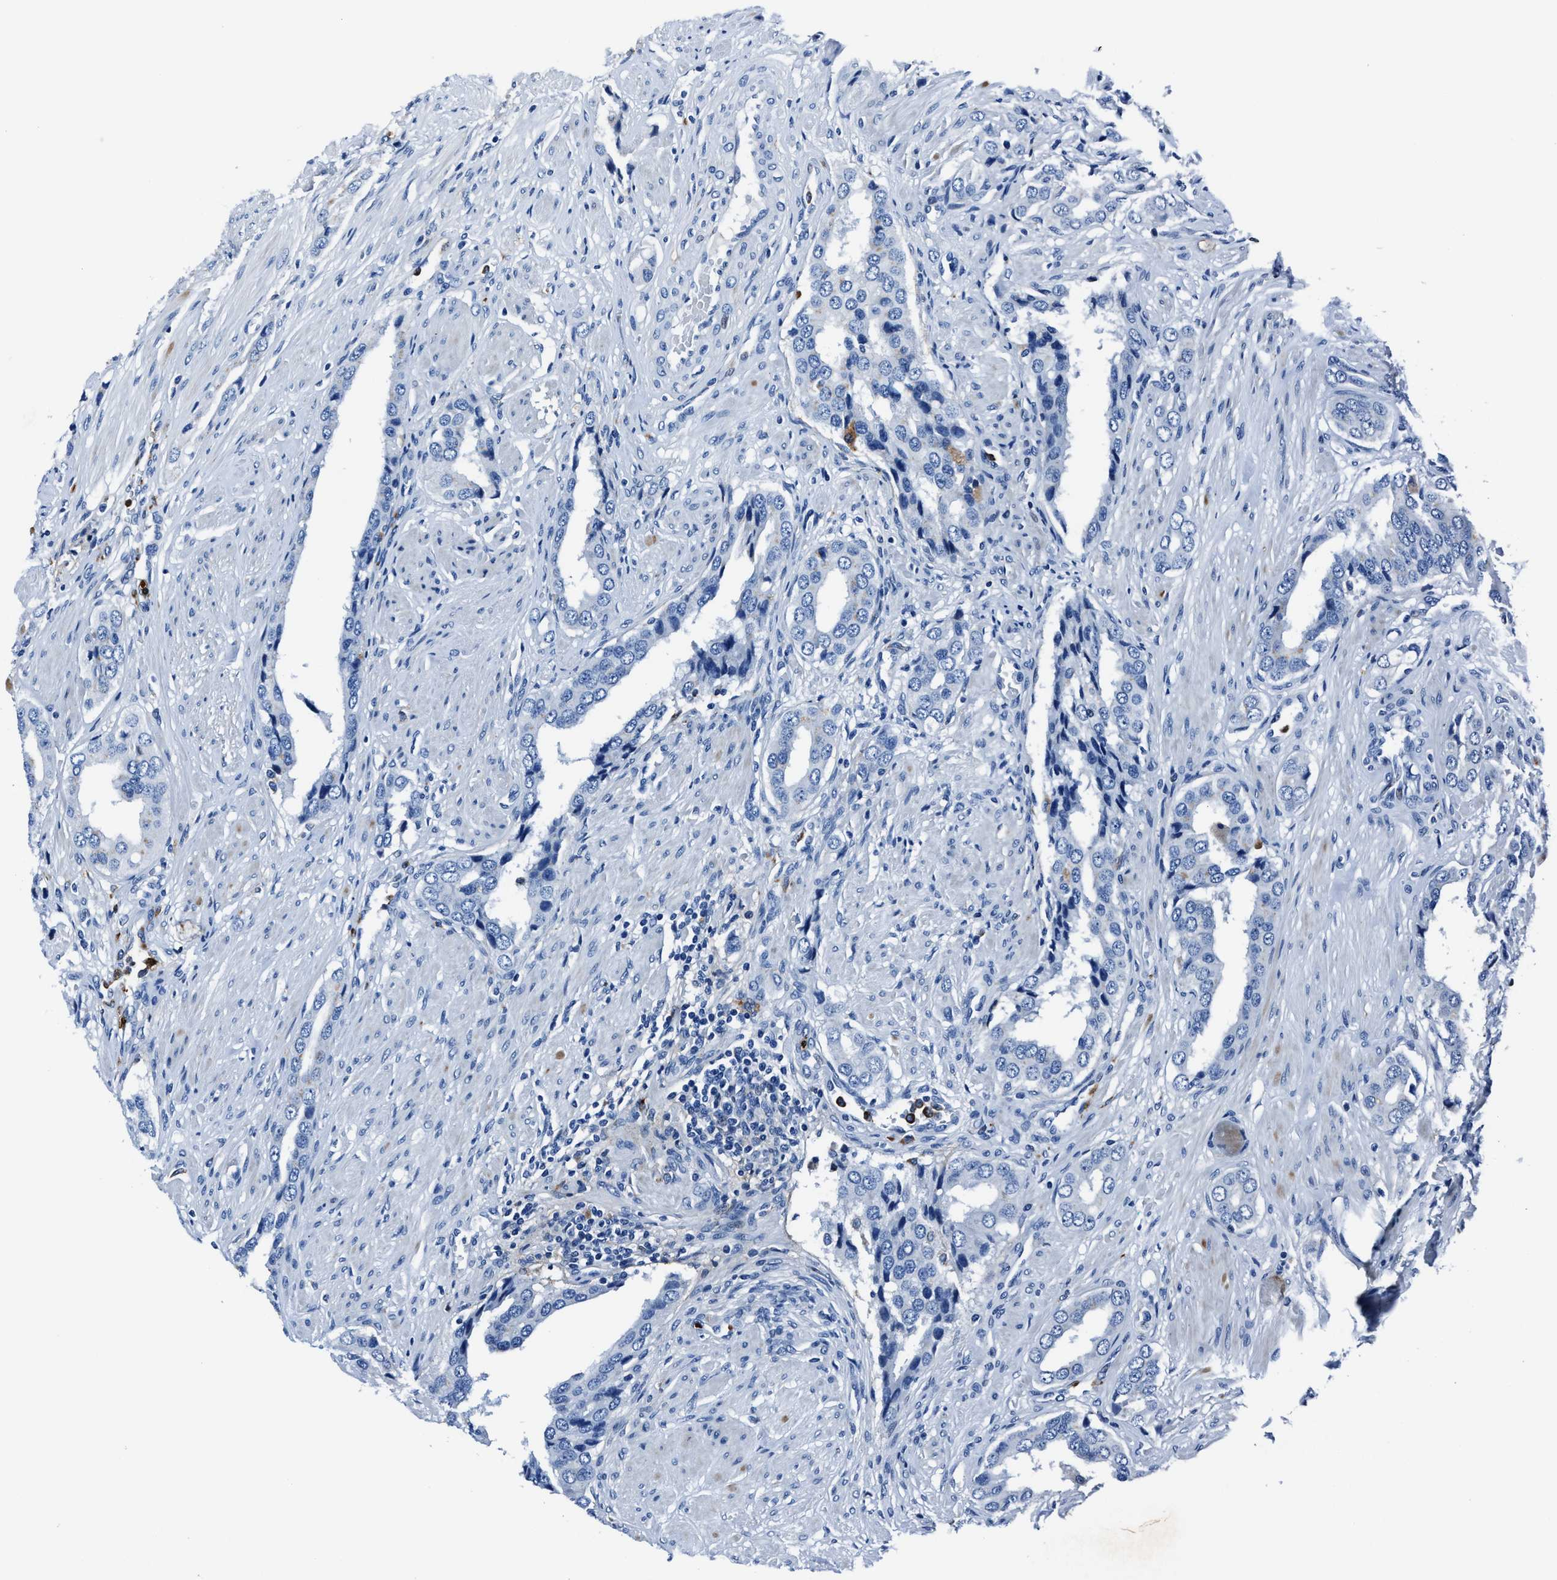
{"staining": {"intensity": "negative", "quantity": "none", "location": "none"}, "tissue": "prostate cancer", "cell_type": "Tumor cells", "image_type": "cancer", "snomed": [{"axis": "morphology", "description": "Adenocarcinoma, High grade"}, {"axis": "topography", "description": "Prostate"}], "caption": "Tumor cells are negative for protein expression in human prostate cancer (high-grade adenocarcinoma).", "gene": "FGL2", "patient": {"sex": "male", "age": 52}}